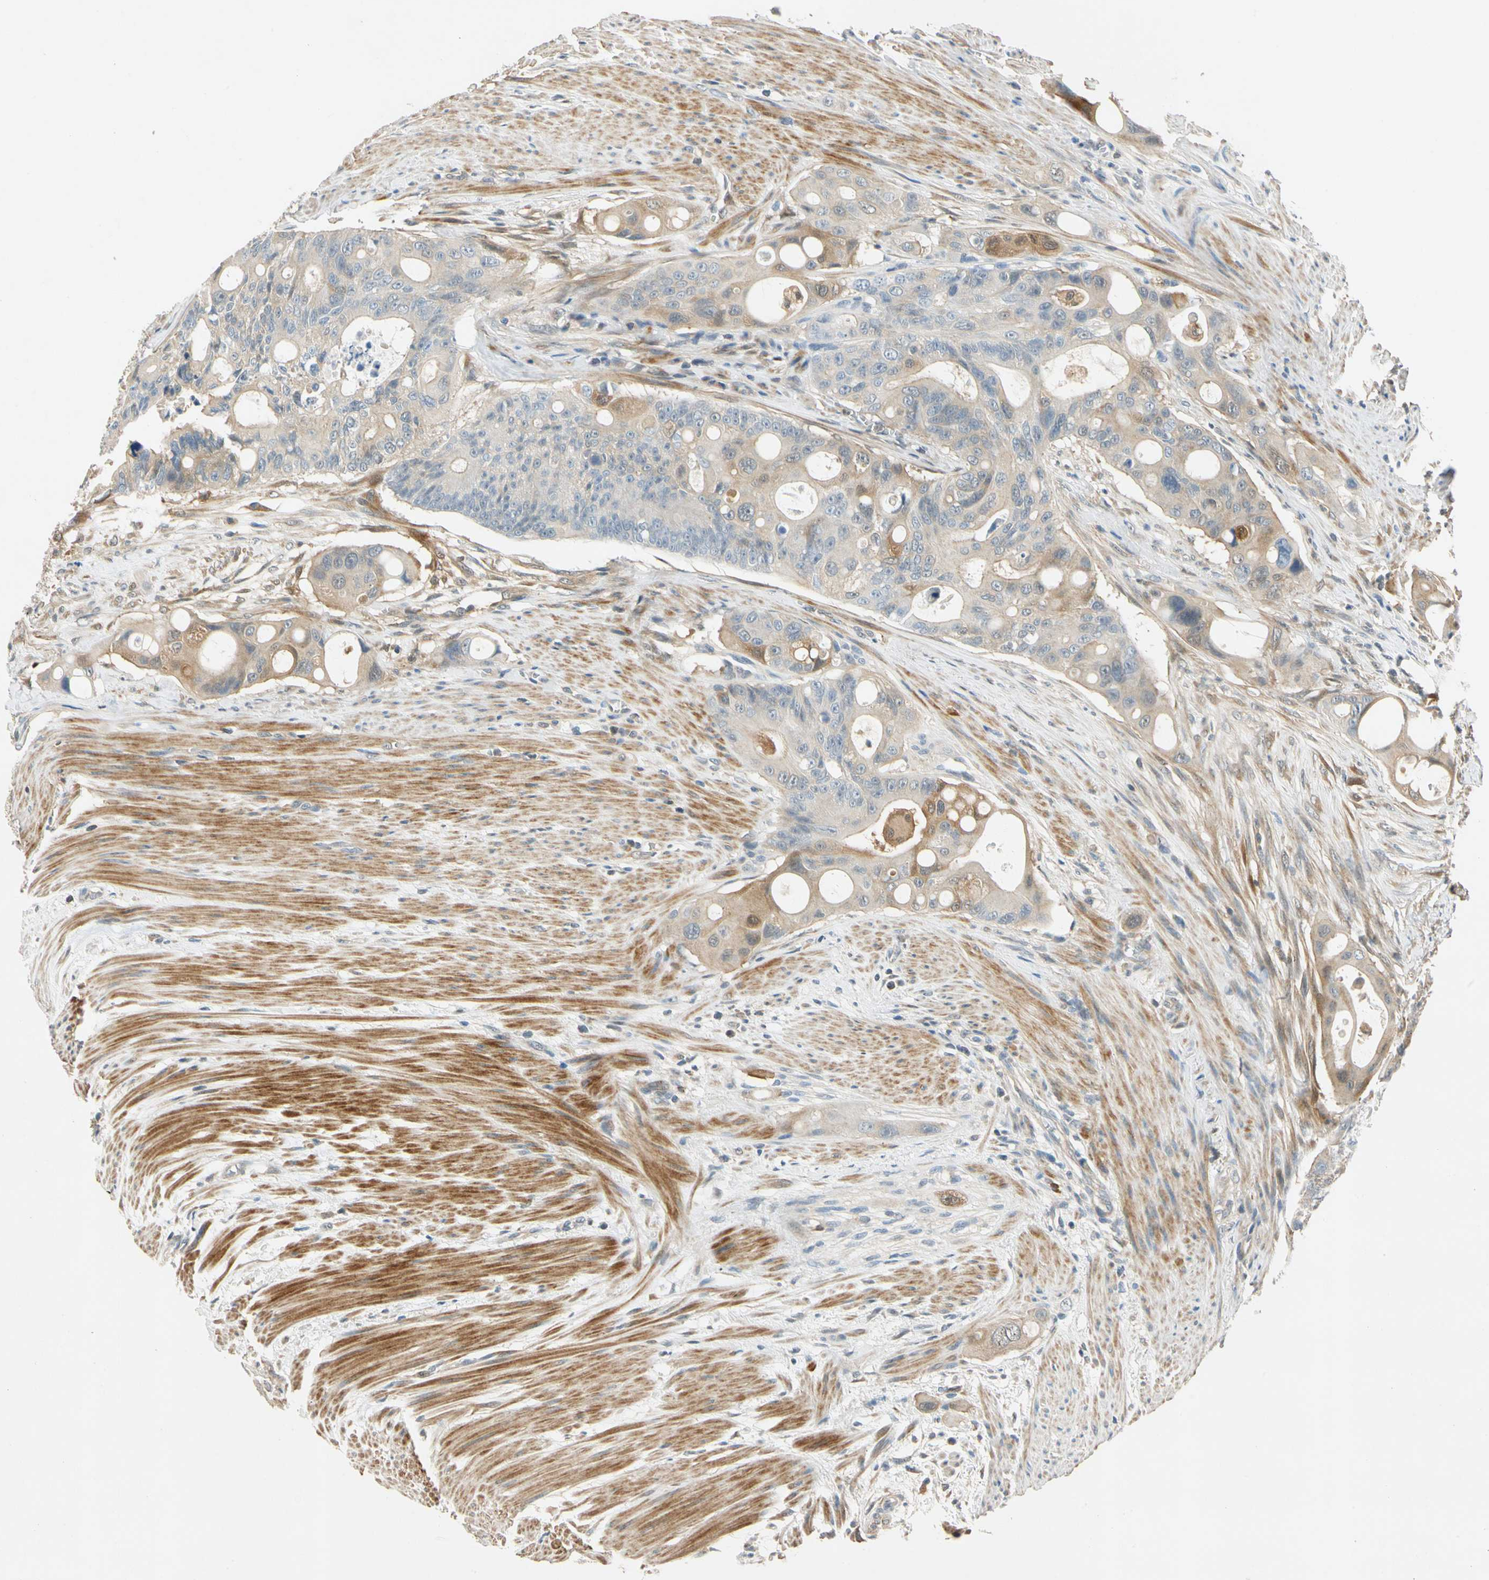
{"staining": {"intensity": "weak", "quantity": ">75%", "location": "cytoplasmic/membranous"}, "tissue": "colorectal cancer", "cell_type": "Tumor cells", "image_type": "cancer", "snomed": [{"axis": "morphology", "description": "Adenocarcinoma, NOS"}, {"axis": "topography", "description": "Colon"}], "caption": "Immunohistochemical staining of colorectal cancer (adenocarcinoma) displays low levels of weak cytoplasmic/membranous protein expression in about >75% of tumor cells.", "gene": "WIPI1", "patient": {"sex": "female", "age": 57}}